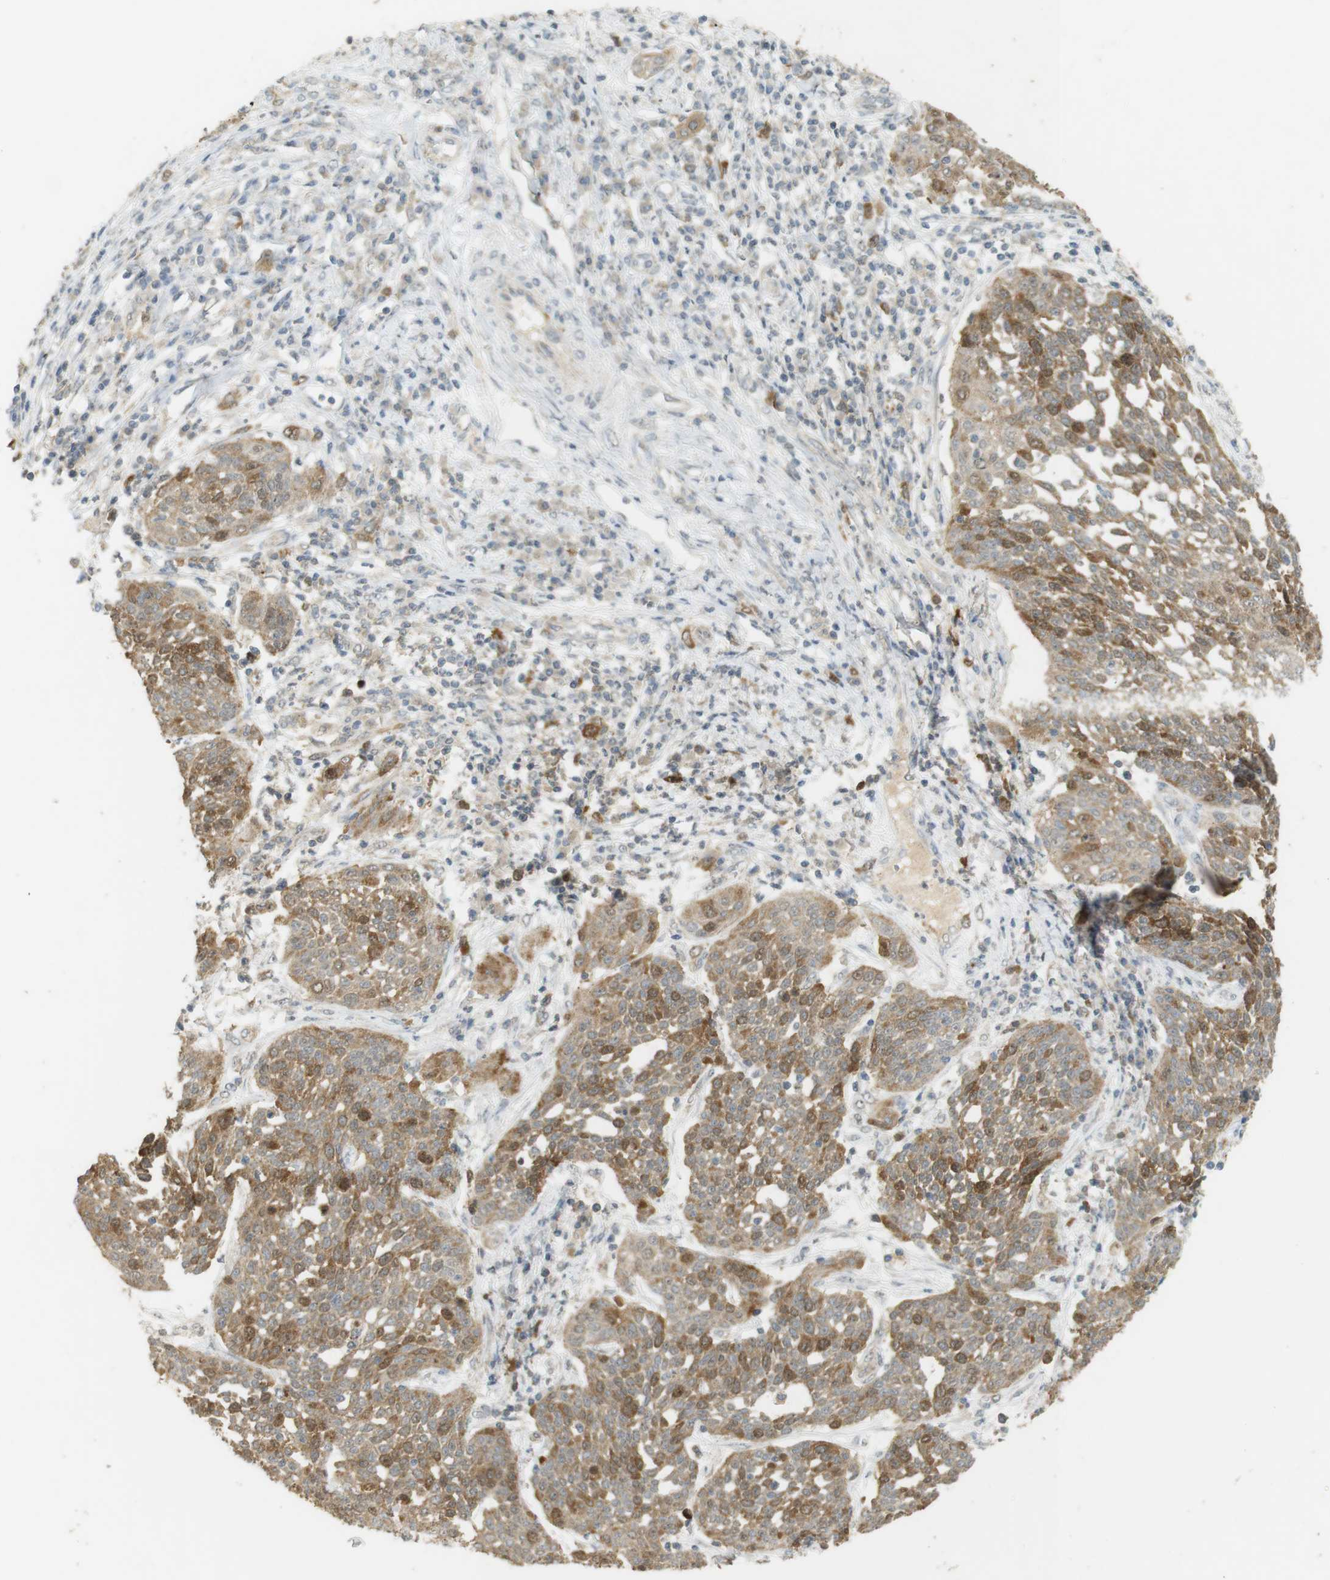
{"staining": {"intensity": "moderate", "quantity": "25%-75%", "location": "cytoplasmic/membranous"}, "tissue": "cervical cancer", "cell_type": "Tumor cells", "image_type": "cancer", "snomed": [{"axis": "morphology", "description": "Squamous cell carcinoma, NOS"}, {"axis": "topography", "description": "Cervix"}], "caption": "Cervical squamous cell carcinoma tissue displays moderate cytoplasmic/membranous positivity in about 25%-75% of tumor cells", "gene": "TTK", "patient": {"sex": "female", "age": 34}}